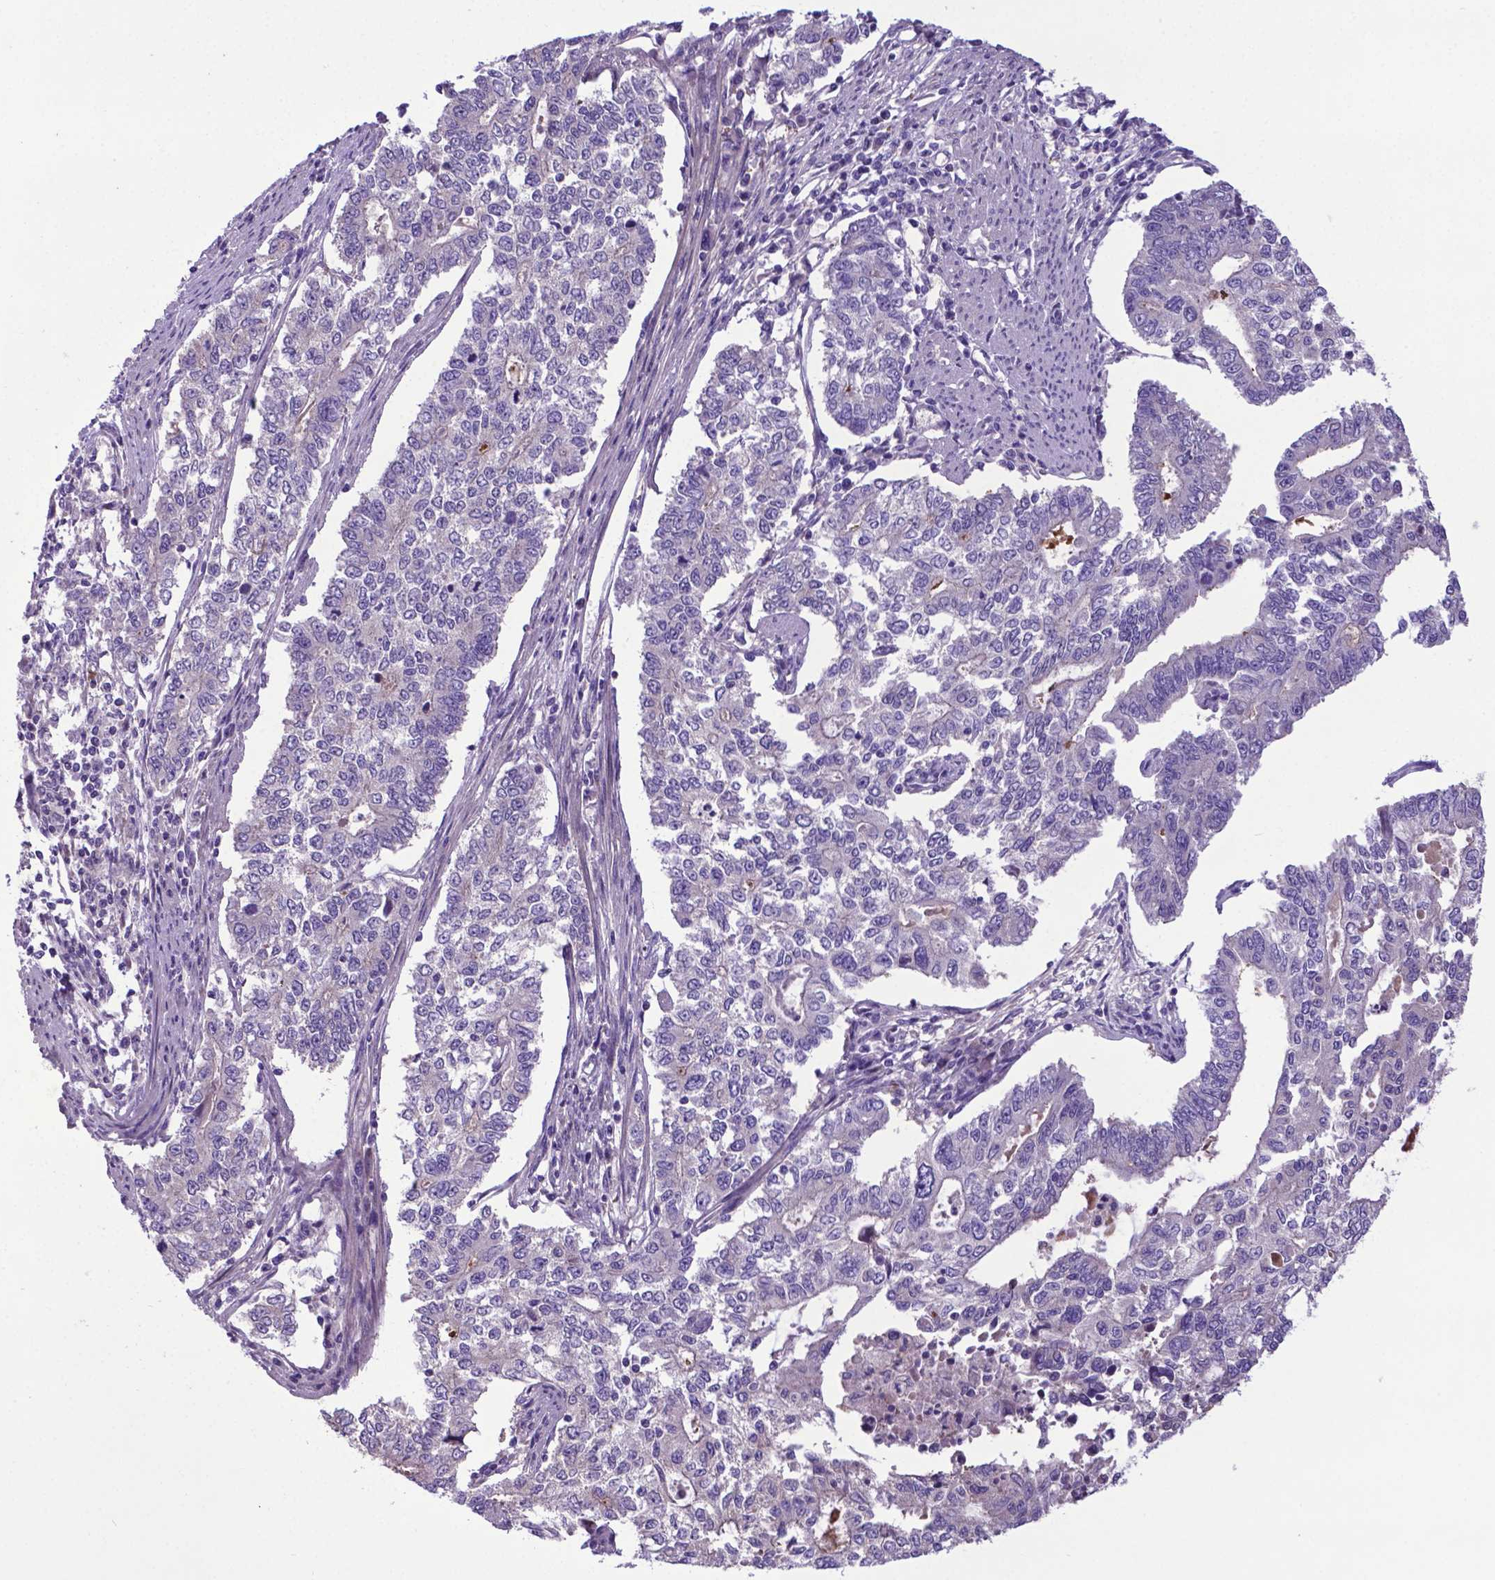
{"staining": {"intensity": "negative", "quantity": "none", "location": "none"}, "tissue": "endometrial cancer", "cell_type": "Tumor cells", "image_type": "cancer", "snomed": [{"axis": "morphology", "description": "Adenocarcinoma, NOS"}, {"axis": "topography", "description": "Uterus"}], "caption": "Tumor cells show no significant protein positivity in endometrial cancer. (DAB IHC visualized using brightfield microscopy, high magnification).", "gene": "ADRA2B", "patient": {"sex": "female", "age": 59}}